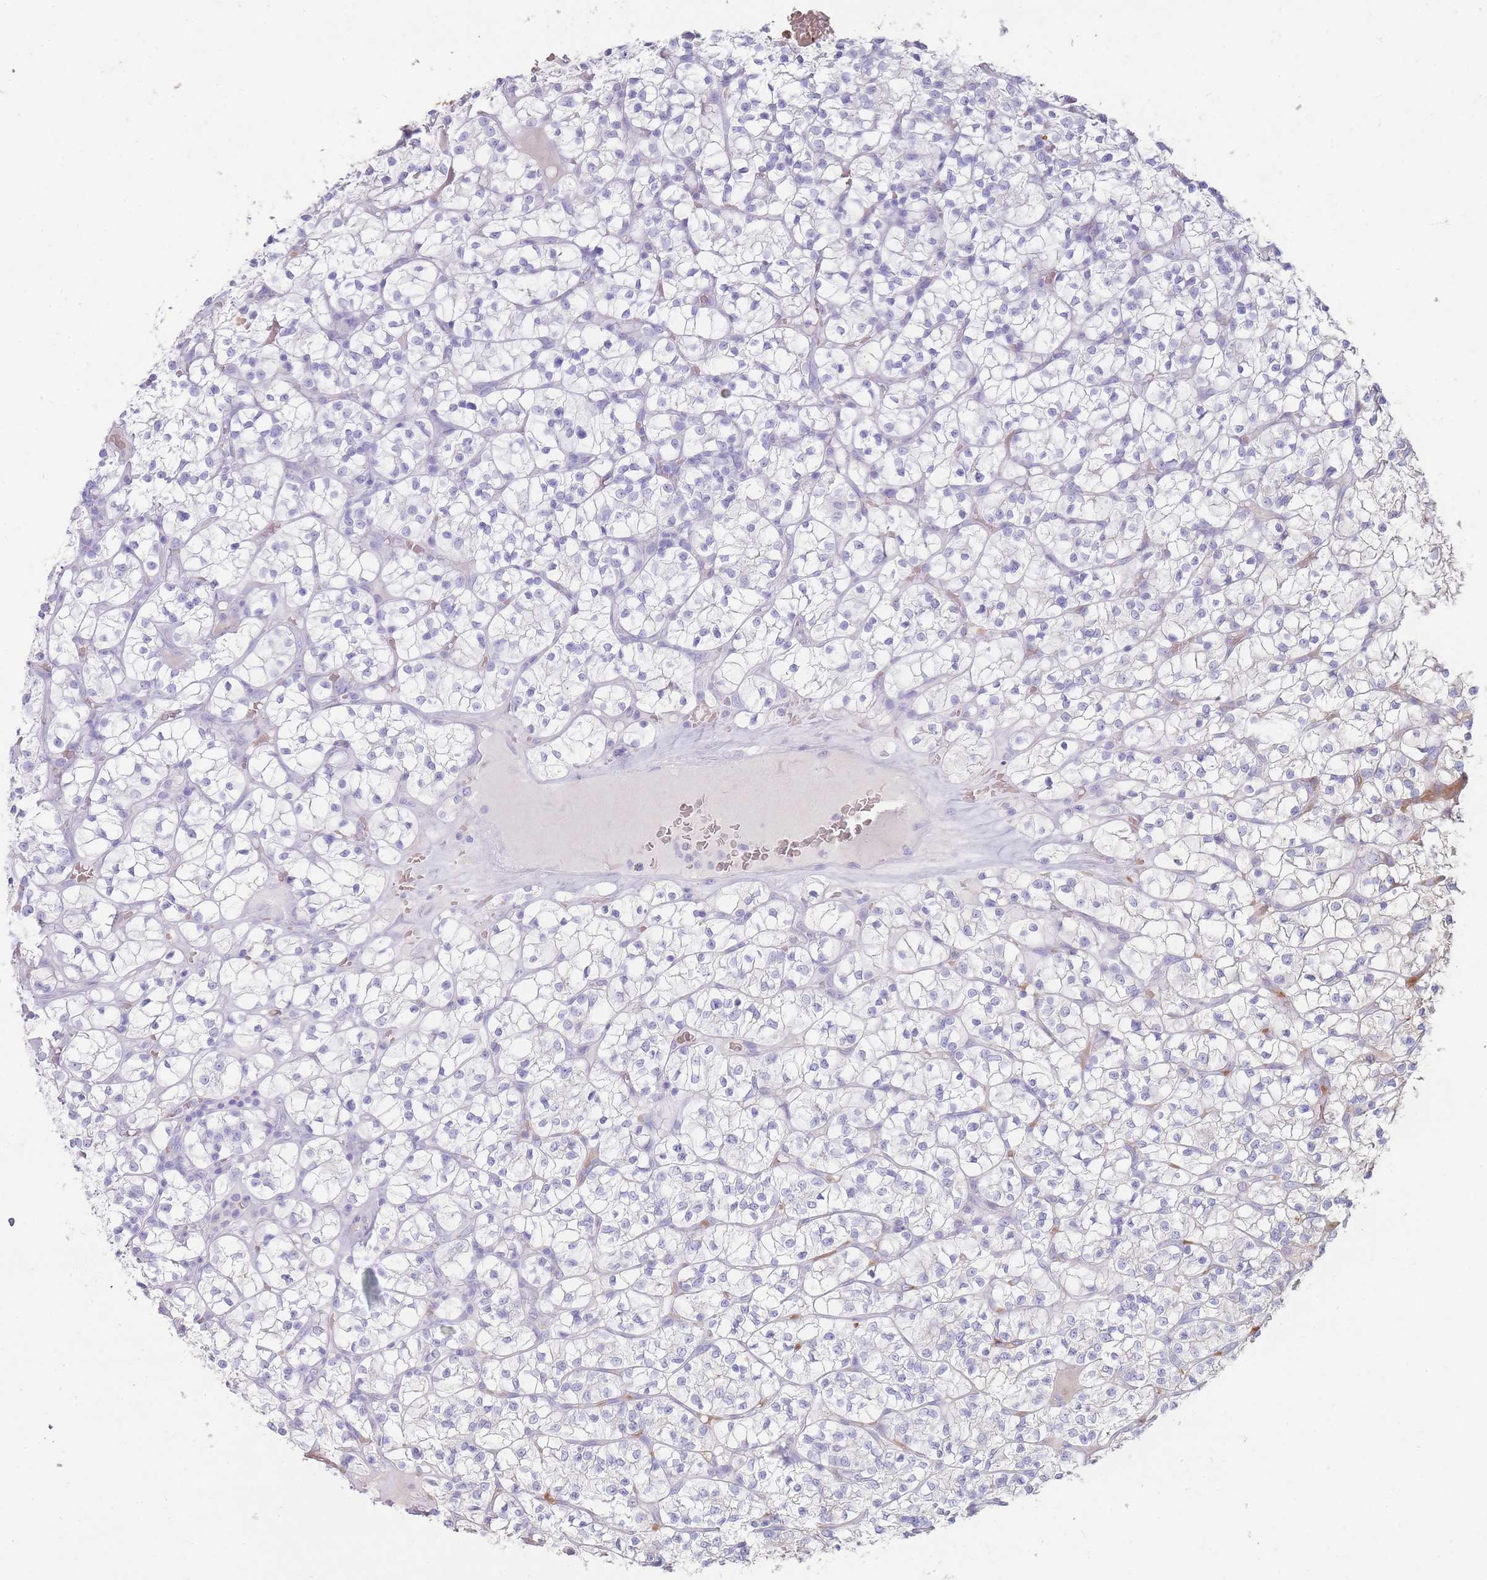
{"staining": {"intensity": "negative", "quantity": "none", "location": "none"}, "tissue": "renal cancer", "cell_type": "Tumor cells", "image_type": "cancer", "snomed": [{"axis": "morphology", "description": "Adenocarcinoma, NOS"}, {"axis": "topography", "description": "Kidney"}], "caption": "Immunohistochemistry histopathology image of renal cancer (adenocarcinoma) stained for a protein (brown), which exhibits no staining in tumor cells. Brightfield microscopy of immunohistochemistry stained with DAB (3,3'-diaminobenzidine) (brown) and hematoxylin (blue), captured at high magnification.", "gene": "HBG2", "patient": {"sex": "female", "age": 64}}